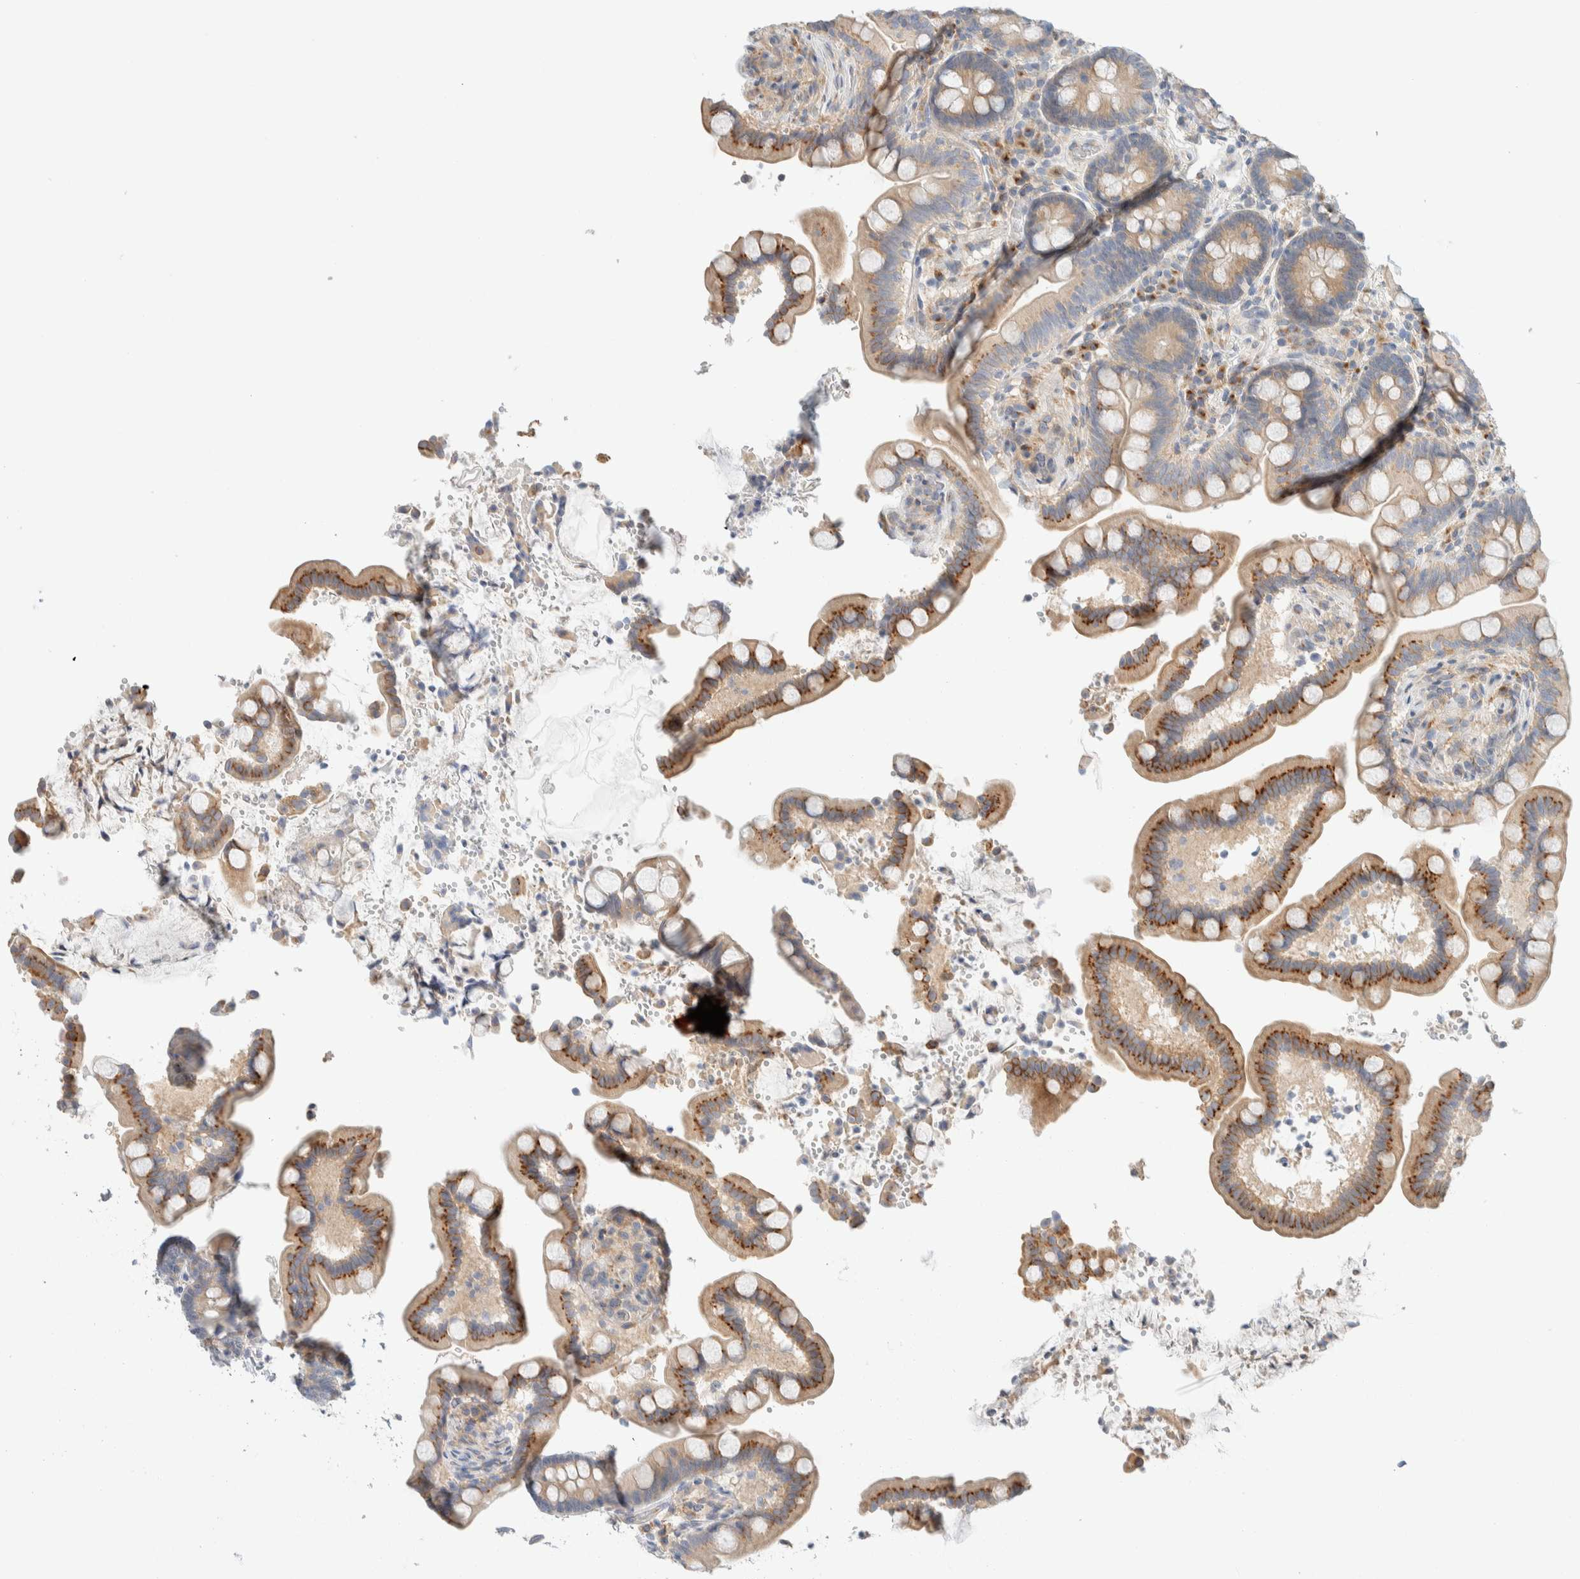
{"staining": {"intensity": "weak", "quantity": "25%-75%", "location": "cytoplasmic/membranous"}, "tissue": "colon", "cell_type": "Endothelial cells", "image_type": "normal", "snomed": [{"axis": "morphology", "description": "Normal tissue, NOS"}, {"axis": "topography", "description": "Smooth muscle"}, {"axis": "topography", "description": "Colon"}], "caption": "Immunohistochemical staining of benign colon demonstrates 25%-75% levels of weak cytoplasmic/membranous protein staining in approximately 25%-75% of endothelial cells.", "gene": "TMEM184B", "patient": {"sex": "male", "age": 73}}